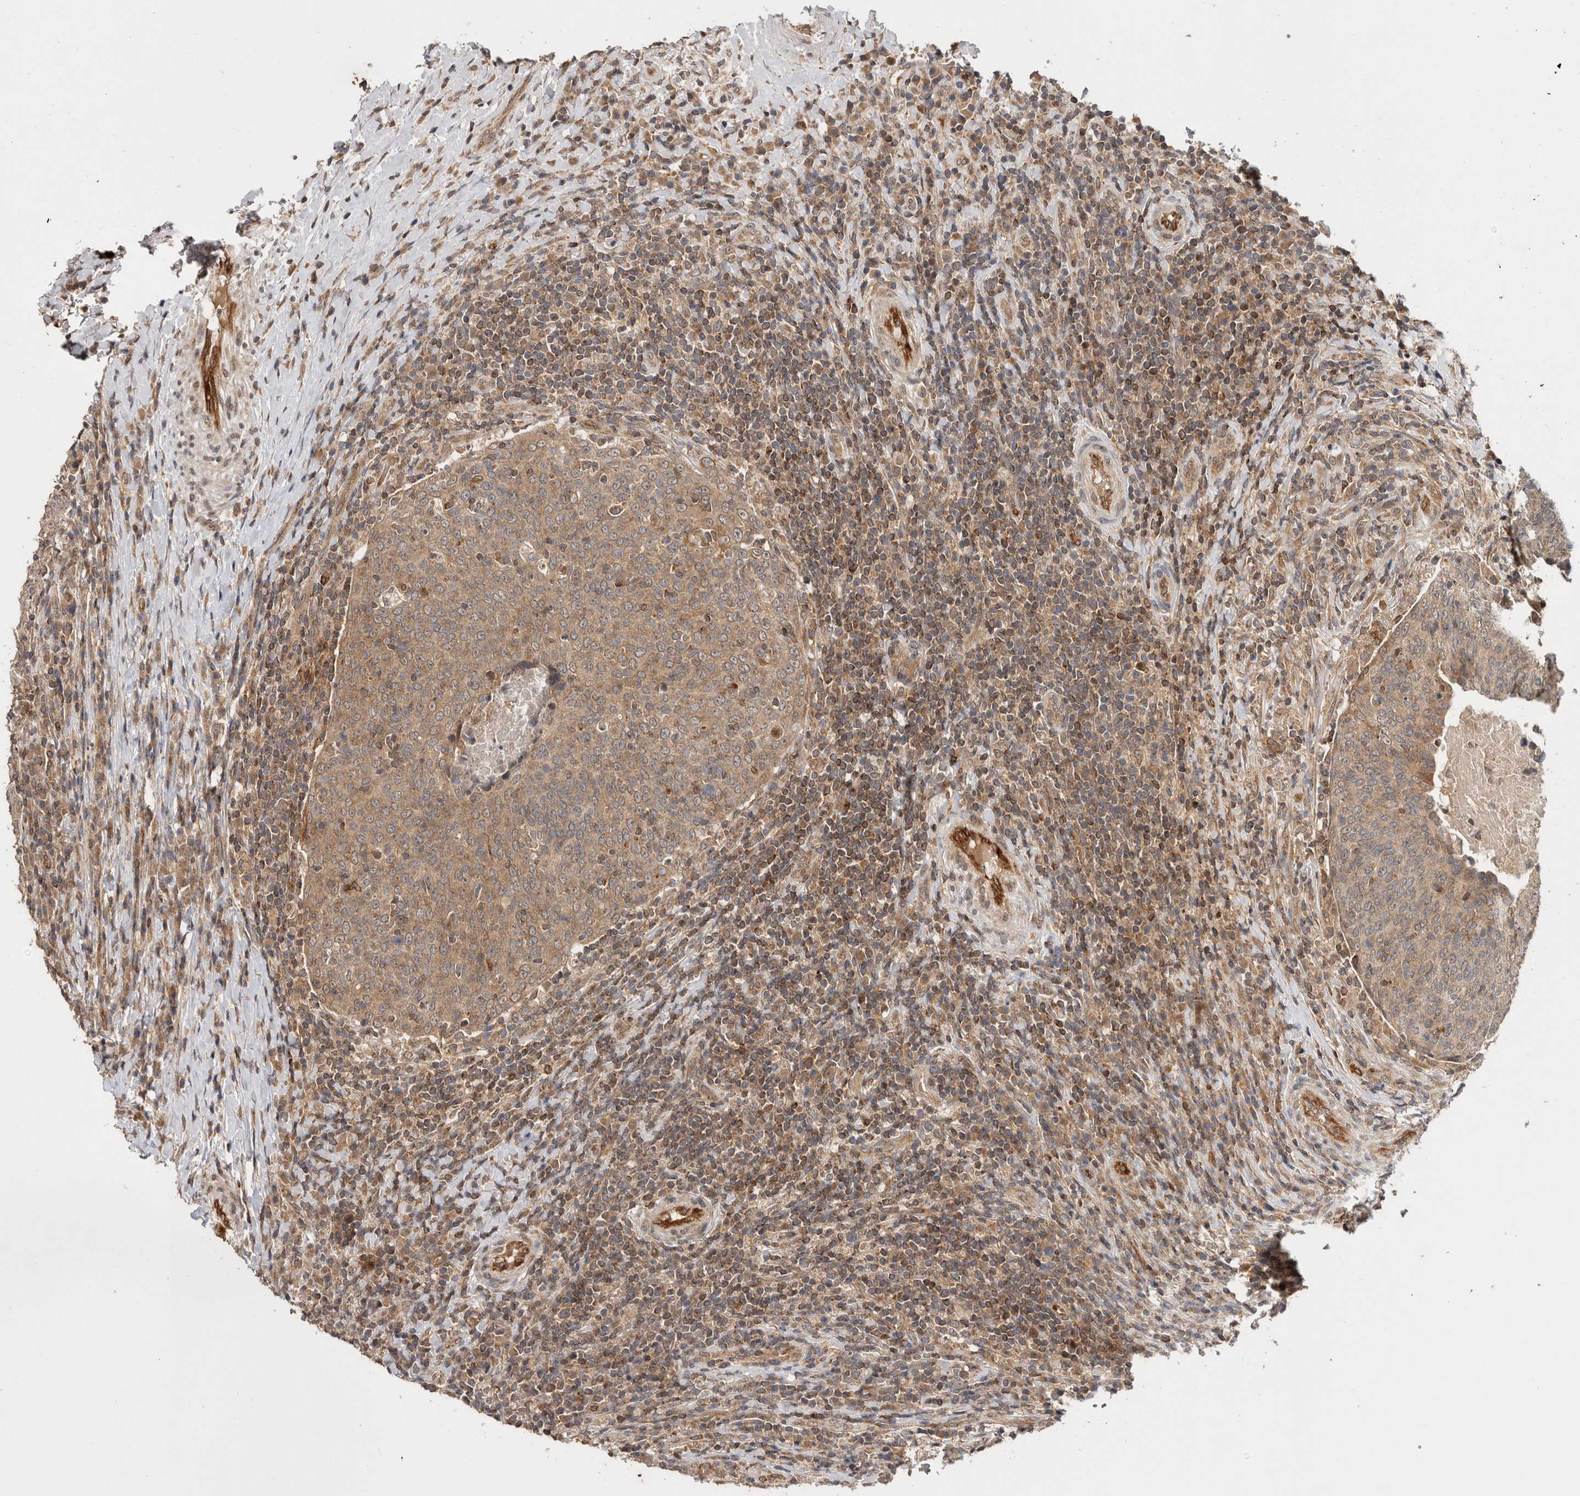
{"staining": {"intensity": "weak", "quantity": ">75%", "location": "cytoplasmic/membranous"}, "tissue": "head and neck cancer", "cell_type": "Tumor cells", "image_type": "cancer", "snomed": [{"axis": "morphology", "description": "Squamous cell carcinoma, NOS"}, {"axis": "morphology", "description": "Squamous cell carcinoma, metastatic, NOS"}, {"axis": "topography", "description": "Lymph node"}, {"axis": "topography", "description": "Head-Neck"}], "caption": "This is a micrograph of immunohistochemistry staining of head and neck metastatic squamous cell carcinoma, which shows weak positivity in the cytoplasmic/membranous of tumor cells.", "gene": "HMOX2", "patient": {"sex": "male", "age": 62}}